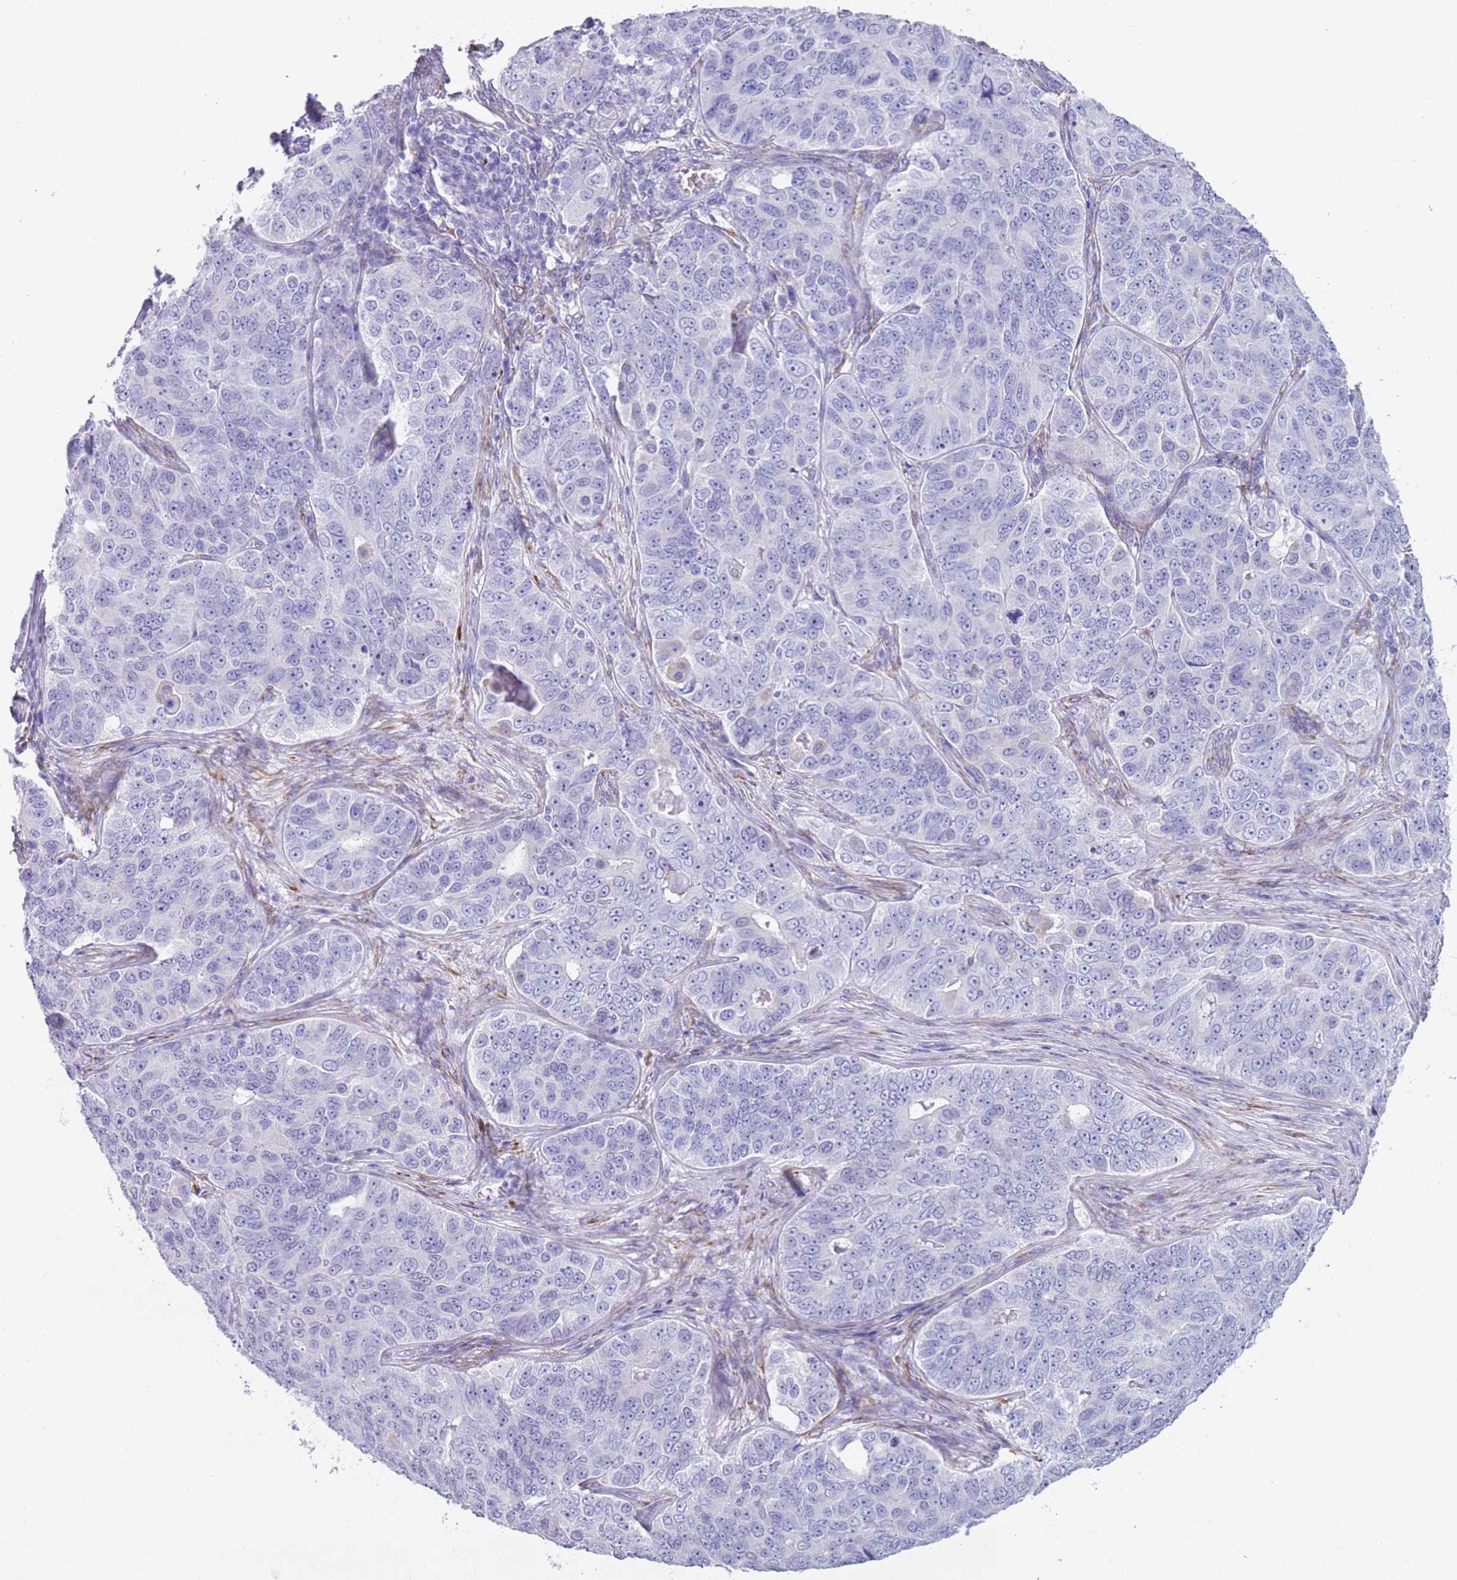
{"staining": {"intensity": "negative", "quantity": "none", "location": "none"}, "tissue": "ovarian cancer", "cell_type": "Tumor cells", "image_type": "cancer", "snomed": [{"axis": "morphology", "description": "Carcinoma, endometroid"}, {"axis": "topography", "description": "Ovary"}], "caption": "There is no significant expression in tumor cells of ovarian cancer (endometroid carcinoma).", "gene": "LY6G5B", "patient": {"sex": "female", "age": 51}}